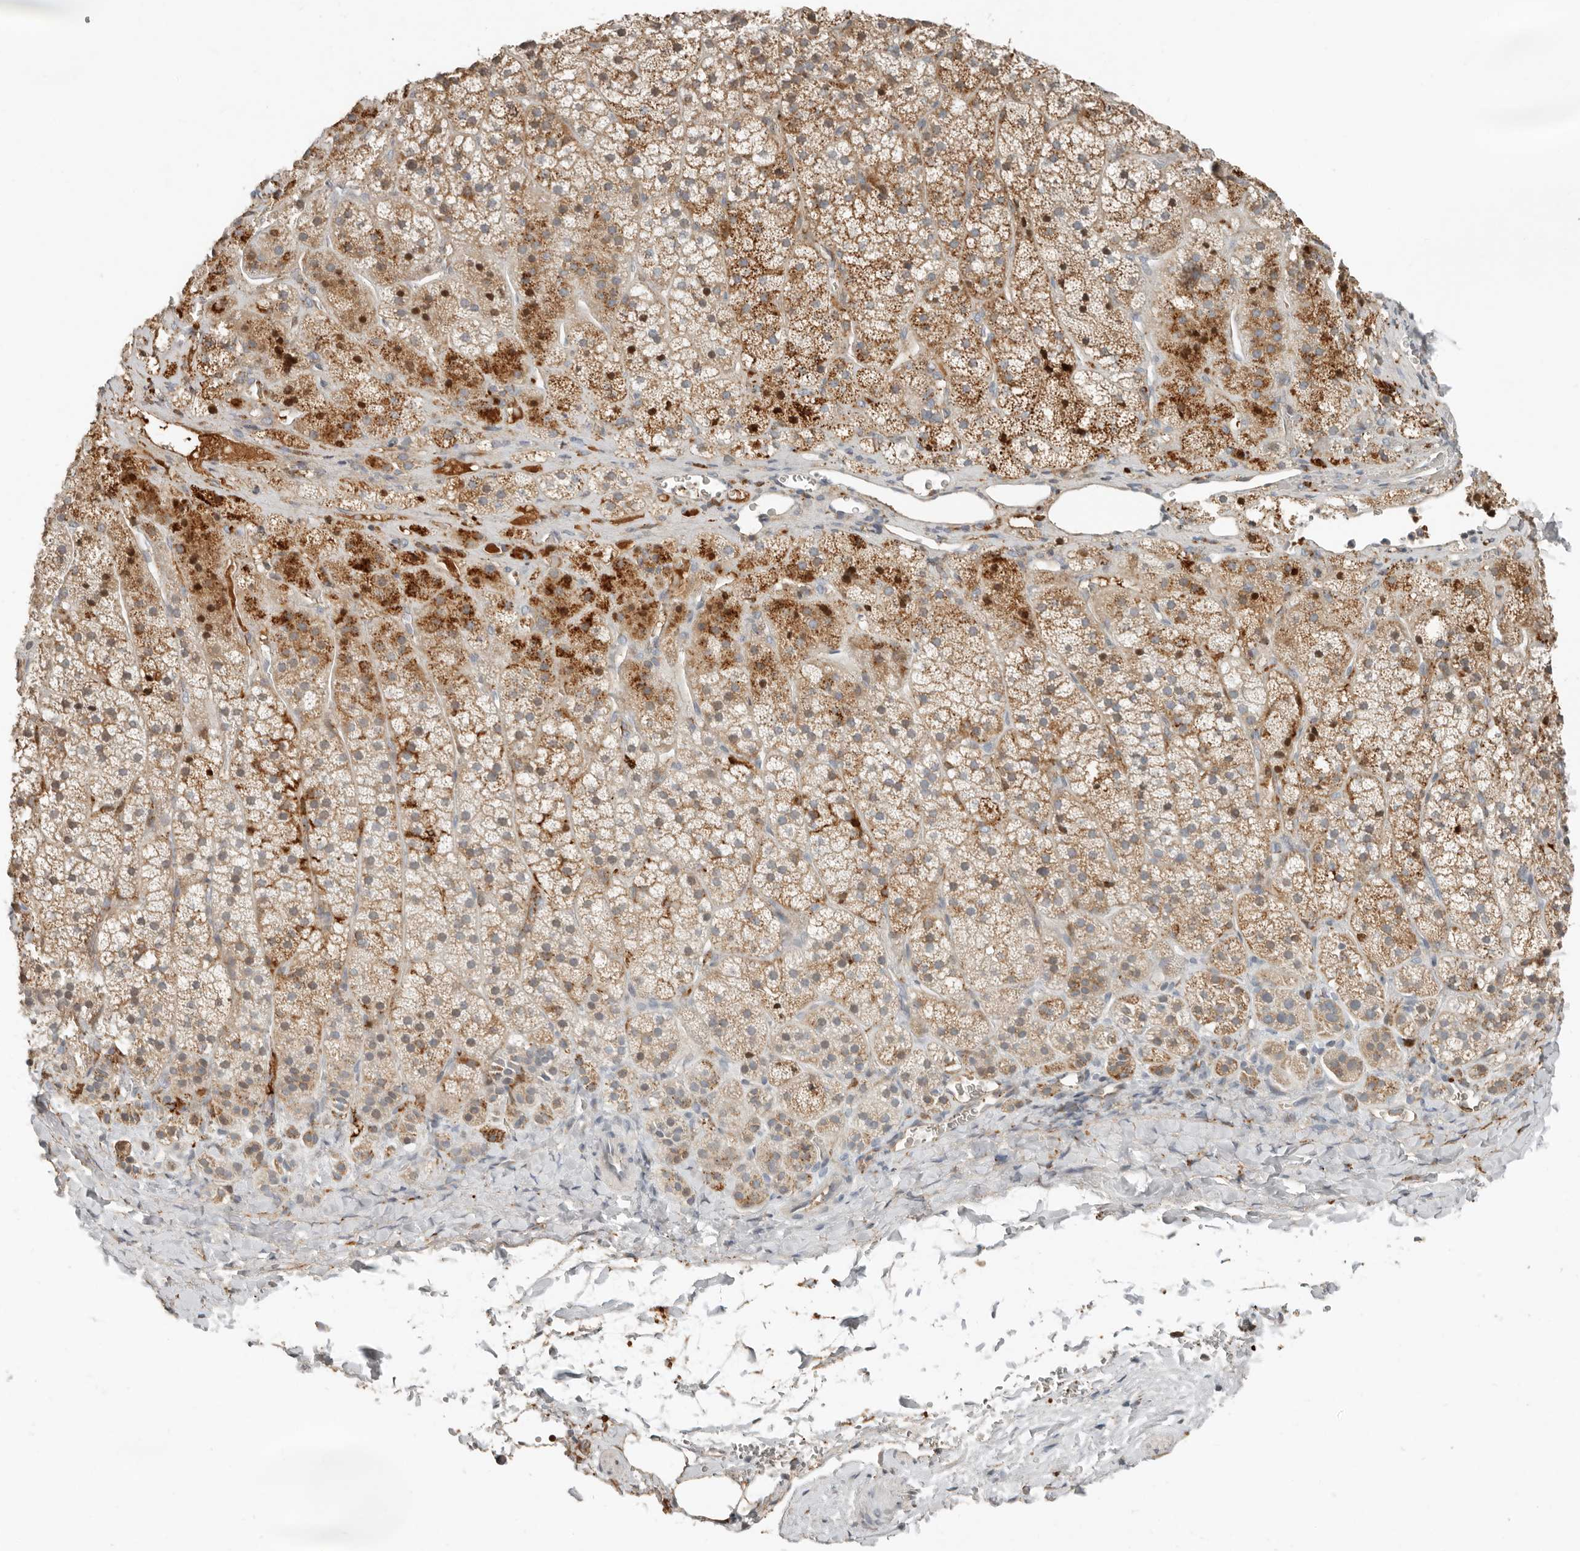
{"staining": {"intensity": "moderate", "quantity": "25%-75%", "location": "cytoplasmic/membranous"}, "tissue": "adrenal gland", "cell_type": "Glandular cells", "image_type": "normal", "snomed": [{"axis": "morphology", "description": "Normal tissue, NOS"}, {"axis": "topography", "description": "Adrenal gland"}], "caption": "Normal adrenal gland was stained to show a protein in brown. There is medium levels of moderate cytoplasmic/membranous positivity in approximately 25%-75% of glandular cells. The protein is stained brown, and the nuclei are stained in blue (DAB IHC with brightfield microscopy, high magnification).", "gene": "KLHL38", "patient": {"sex": "female", "age": 44}}